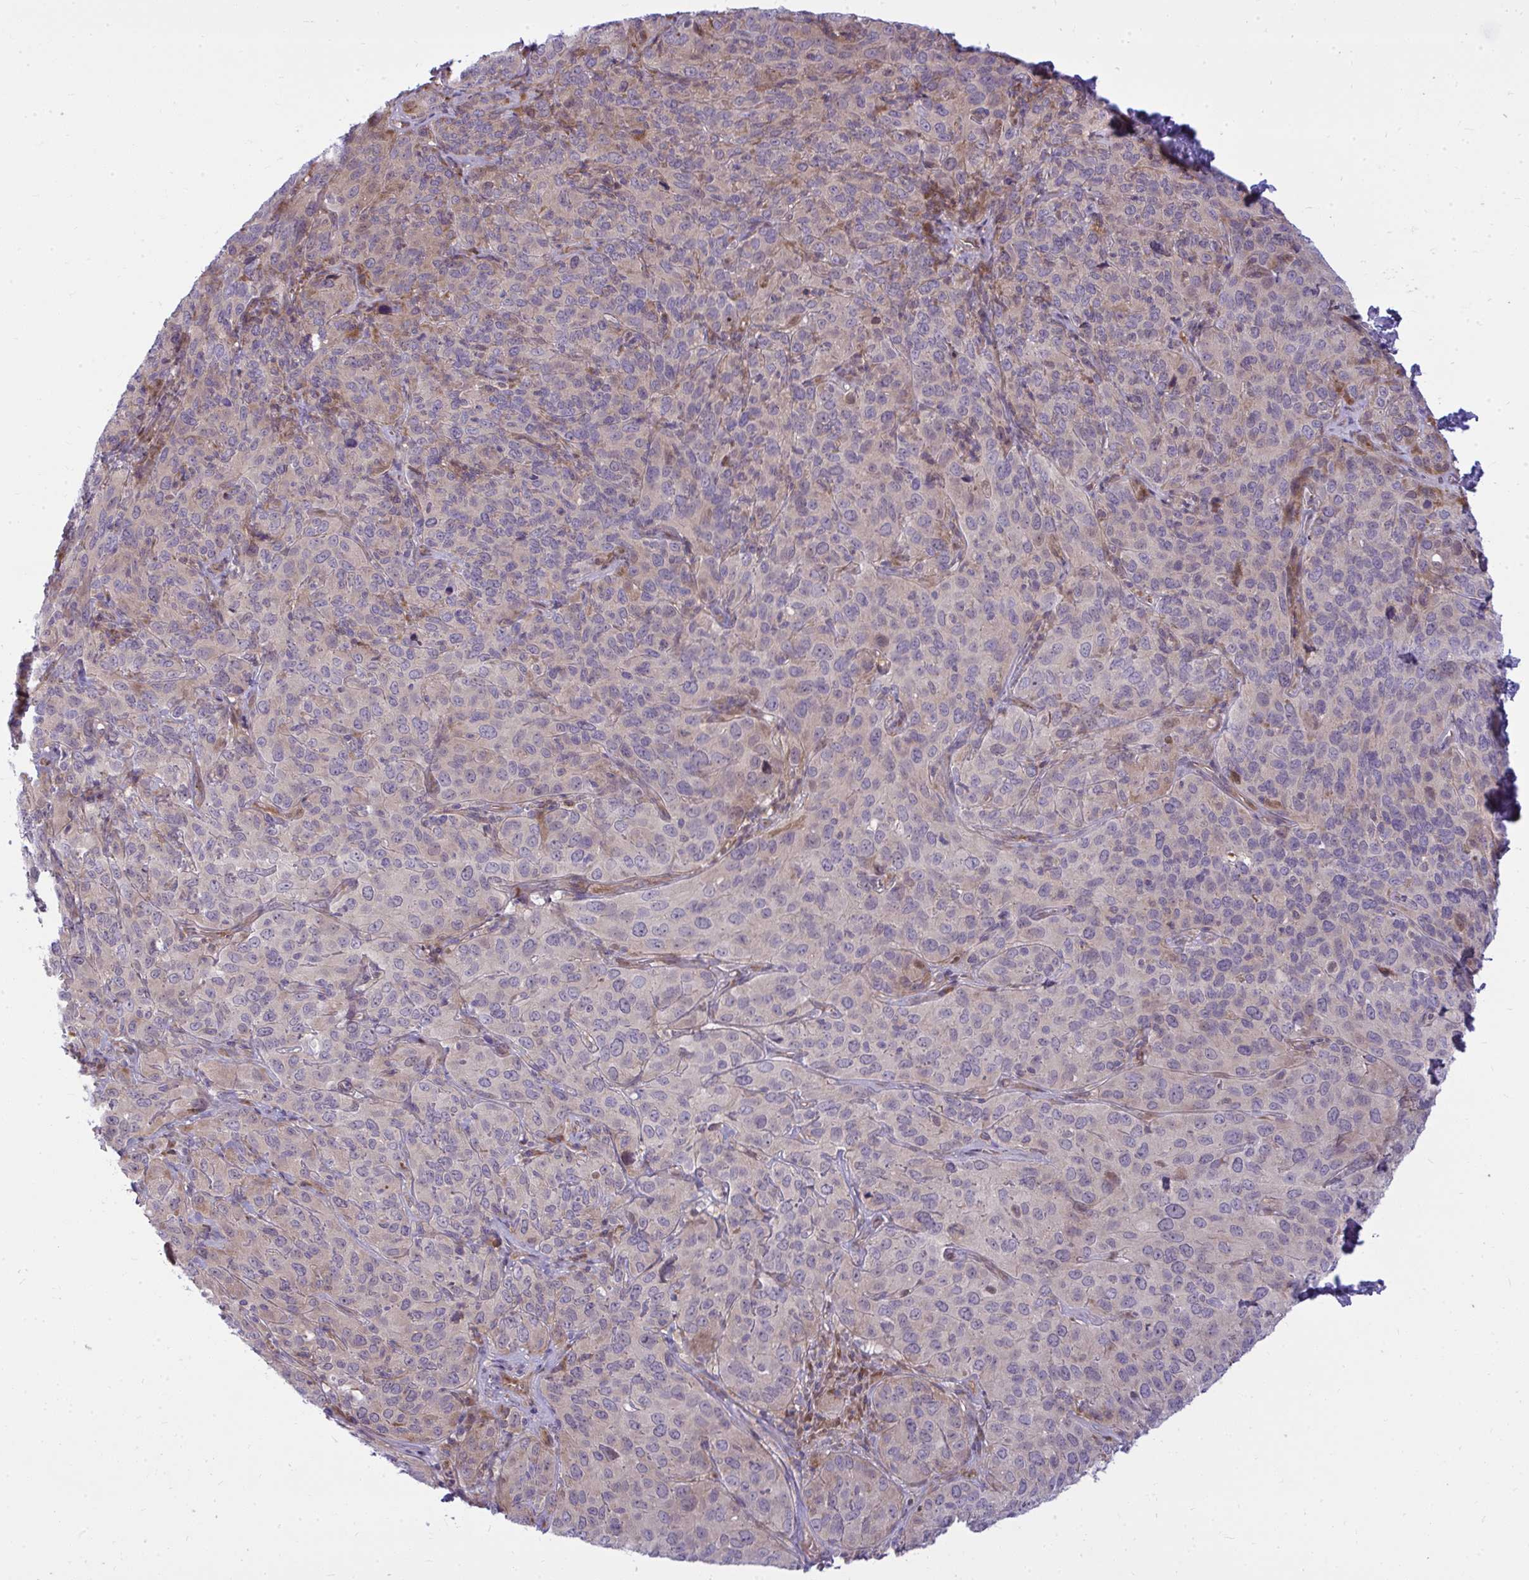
{"staining": {"intensity": "negative", "quantity": "none", "location": "none"}, "tissue": "cervical cancer", "cell_type": "Tumor cells", "image_type": "cancer", "snomed": [{"axis": "morphology", "description": "Squamous cell carcinoma, NOS"}, {"axis": "topography", "description": "Cervix"}], "caption": "Human cervical squamous cell carcinoma stained for a protein using IHC exhibits no staining in tumor cells.", "gene": "ZSCAN9", "patient": {"sex": "female", "age": 51}}